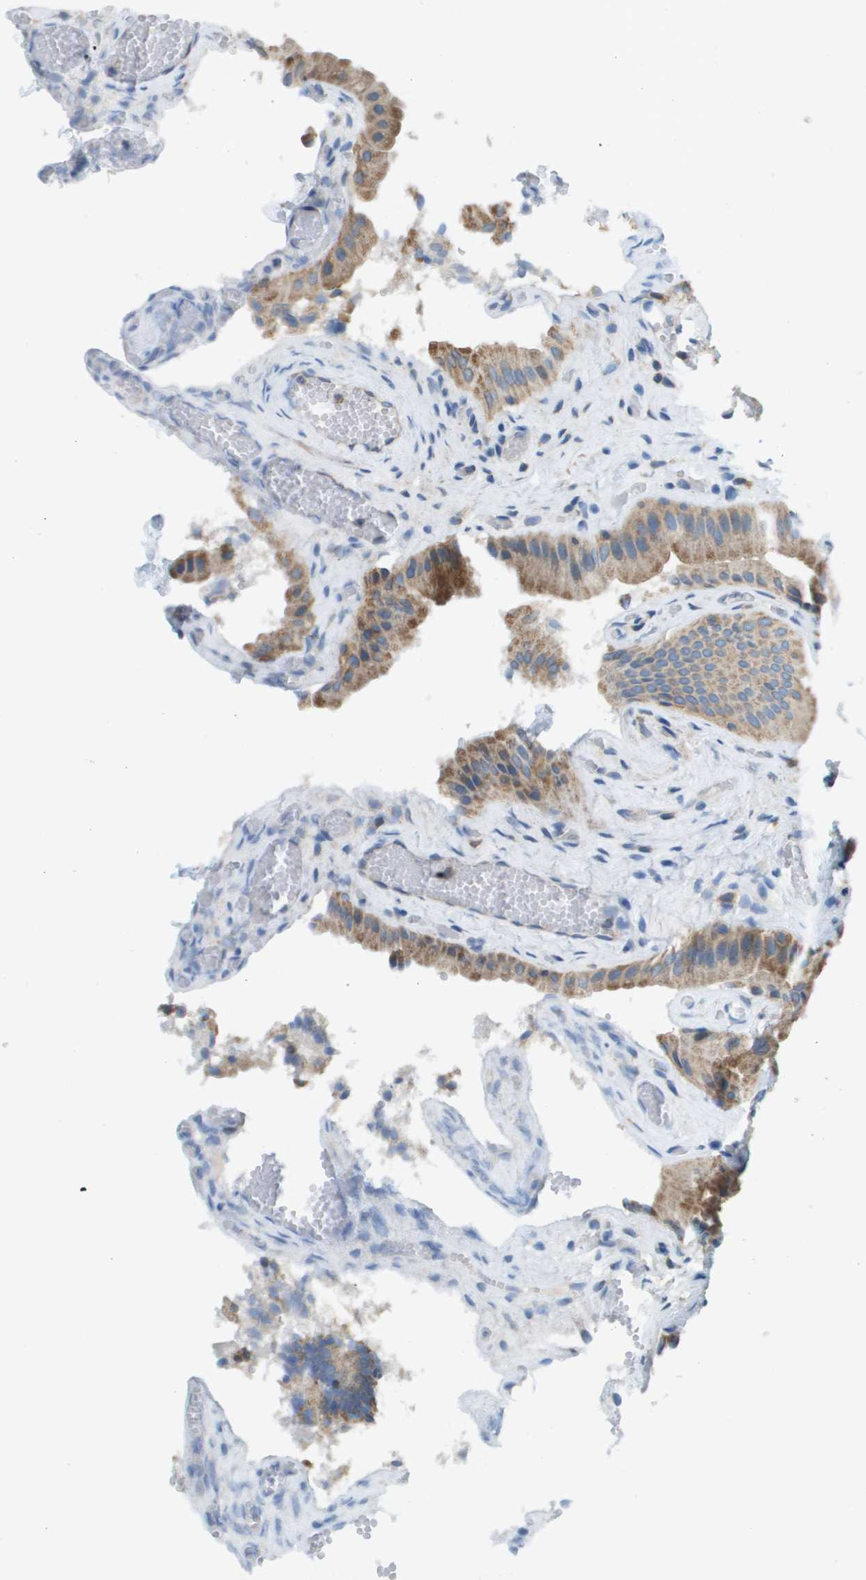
{"staining": {"intensity": "moderate", "quantity": ">75%", "location": "cytoplasmic/membranous"}, "tissue": "gallbladder", "cell_type": "Glandular cells", "image_type": "normal", "snomed": [{"axis": "morphology", "description": "Normal tissue, NOS"}, {"axis": "topography", "description": "Gallbladder"}], "caption": "Glandular cells exhibit medium levels of moderate cytoplasmic/membranous staining in about >75% of cells in unremarkable gallbladder.", "gene": "TAOK3", "patient": {"sex": "male", "age": 49}}